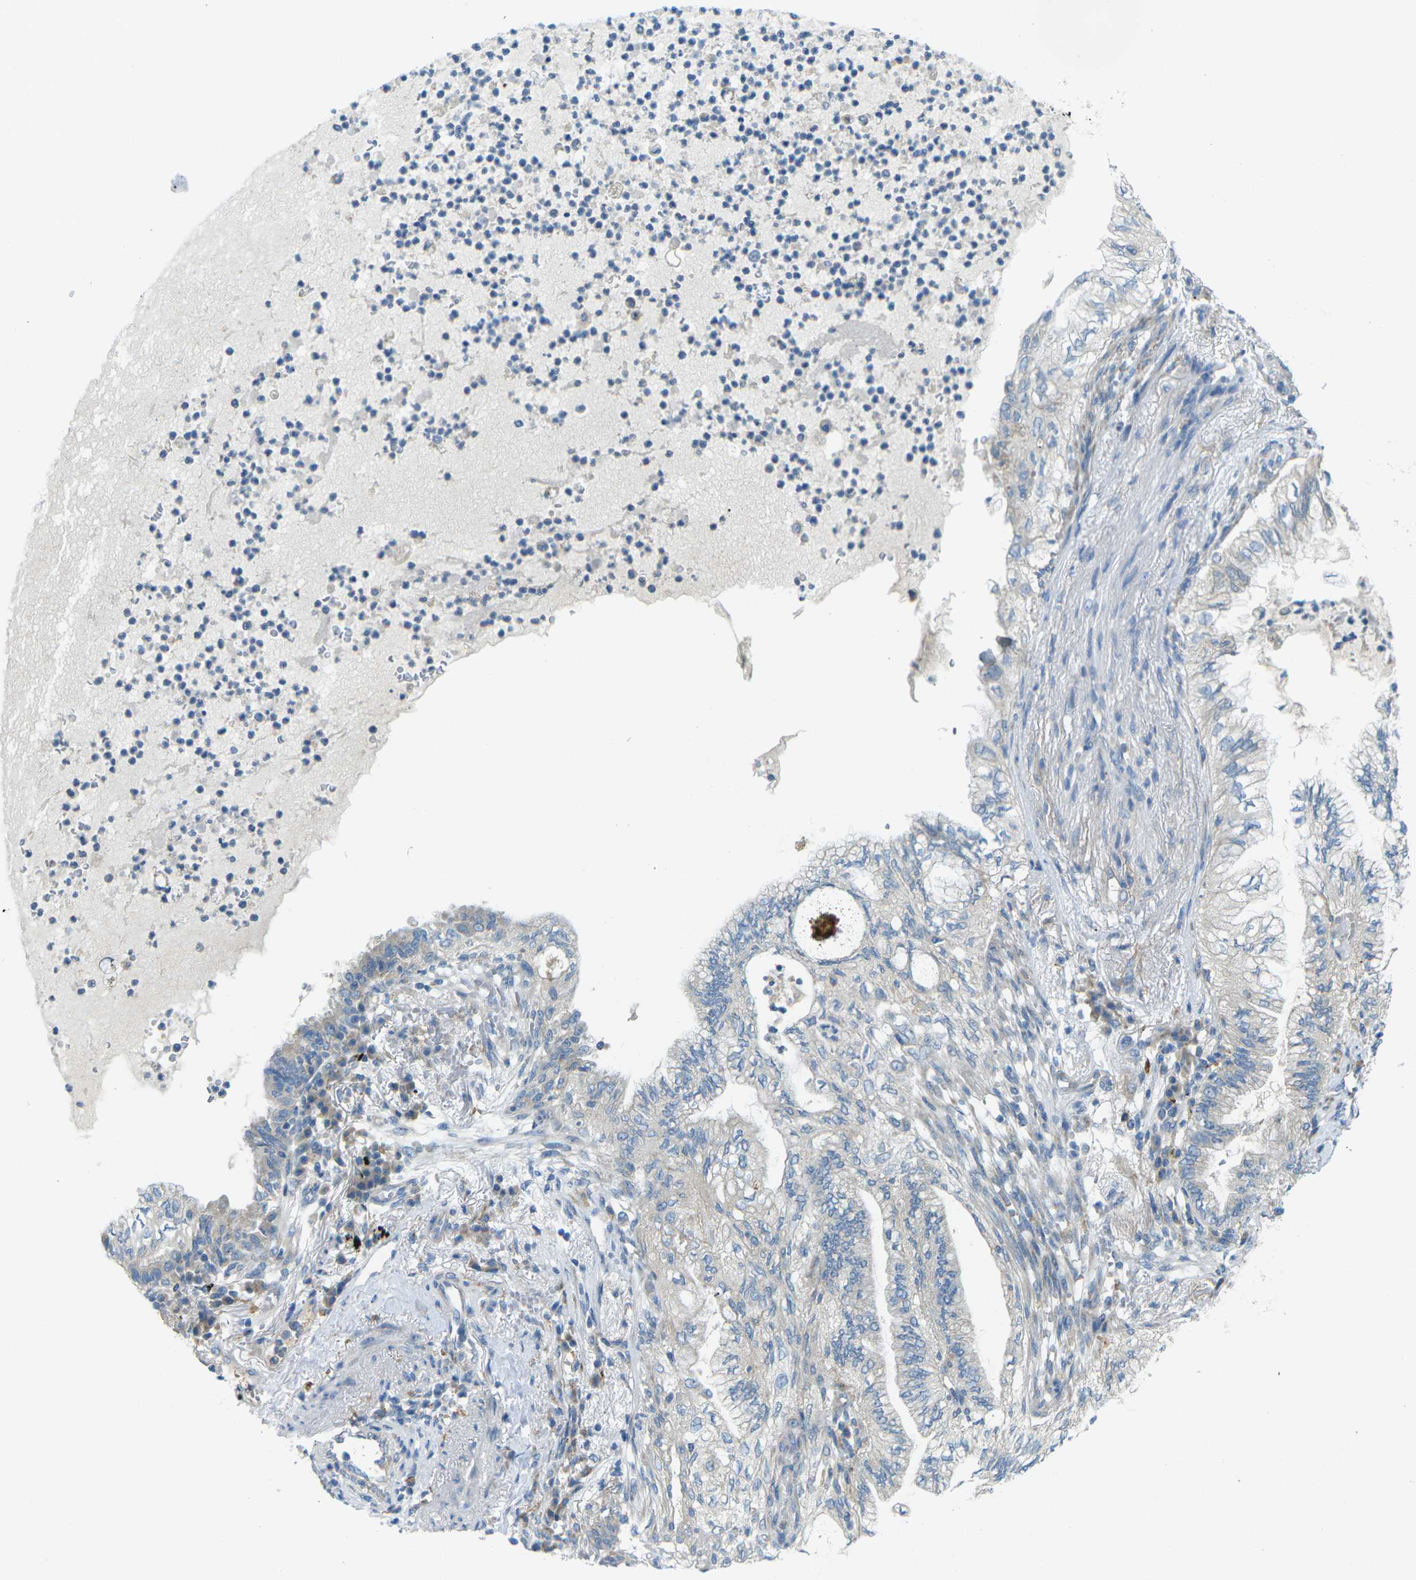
{"staining": {"intensity": "negative", "quantity": "none", "location": "none"}, "tissue": "lung cancer", "cell_type": "Tumor cells", "image_type": "cancer", "snomed": [{"axis": "morphology", "description": "Normal tissue, NOS"}, {"axis": "morphology", "description": "Adenocarcinoma, NOS"}, {"axis": "topography", "description": "Bronchus"}, {"axis": "topography", "description": "Lung"}], "caption": "Immunohistochemistry (IHC) image of human adenocarcinoma (lung) stained for a protein (brown), which displays no positivity in tumor cells.", "gene": "MYLK4", "patient": {"sex": "female", "age": 70}}